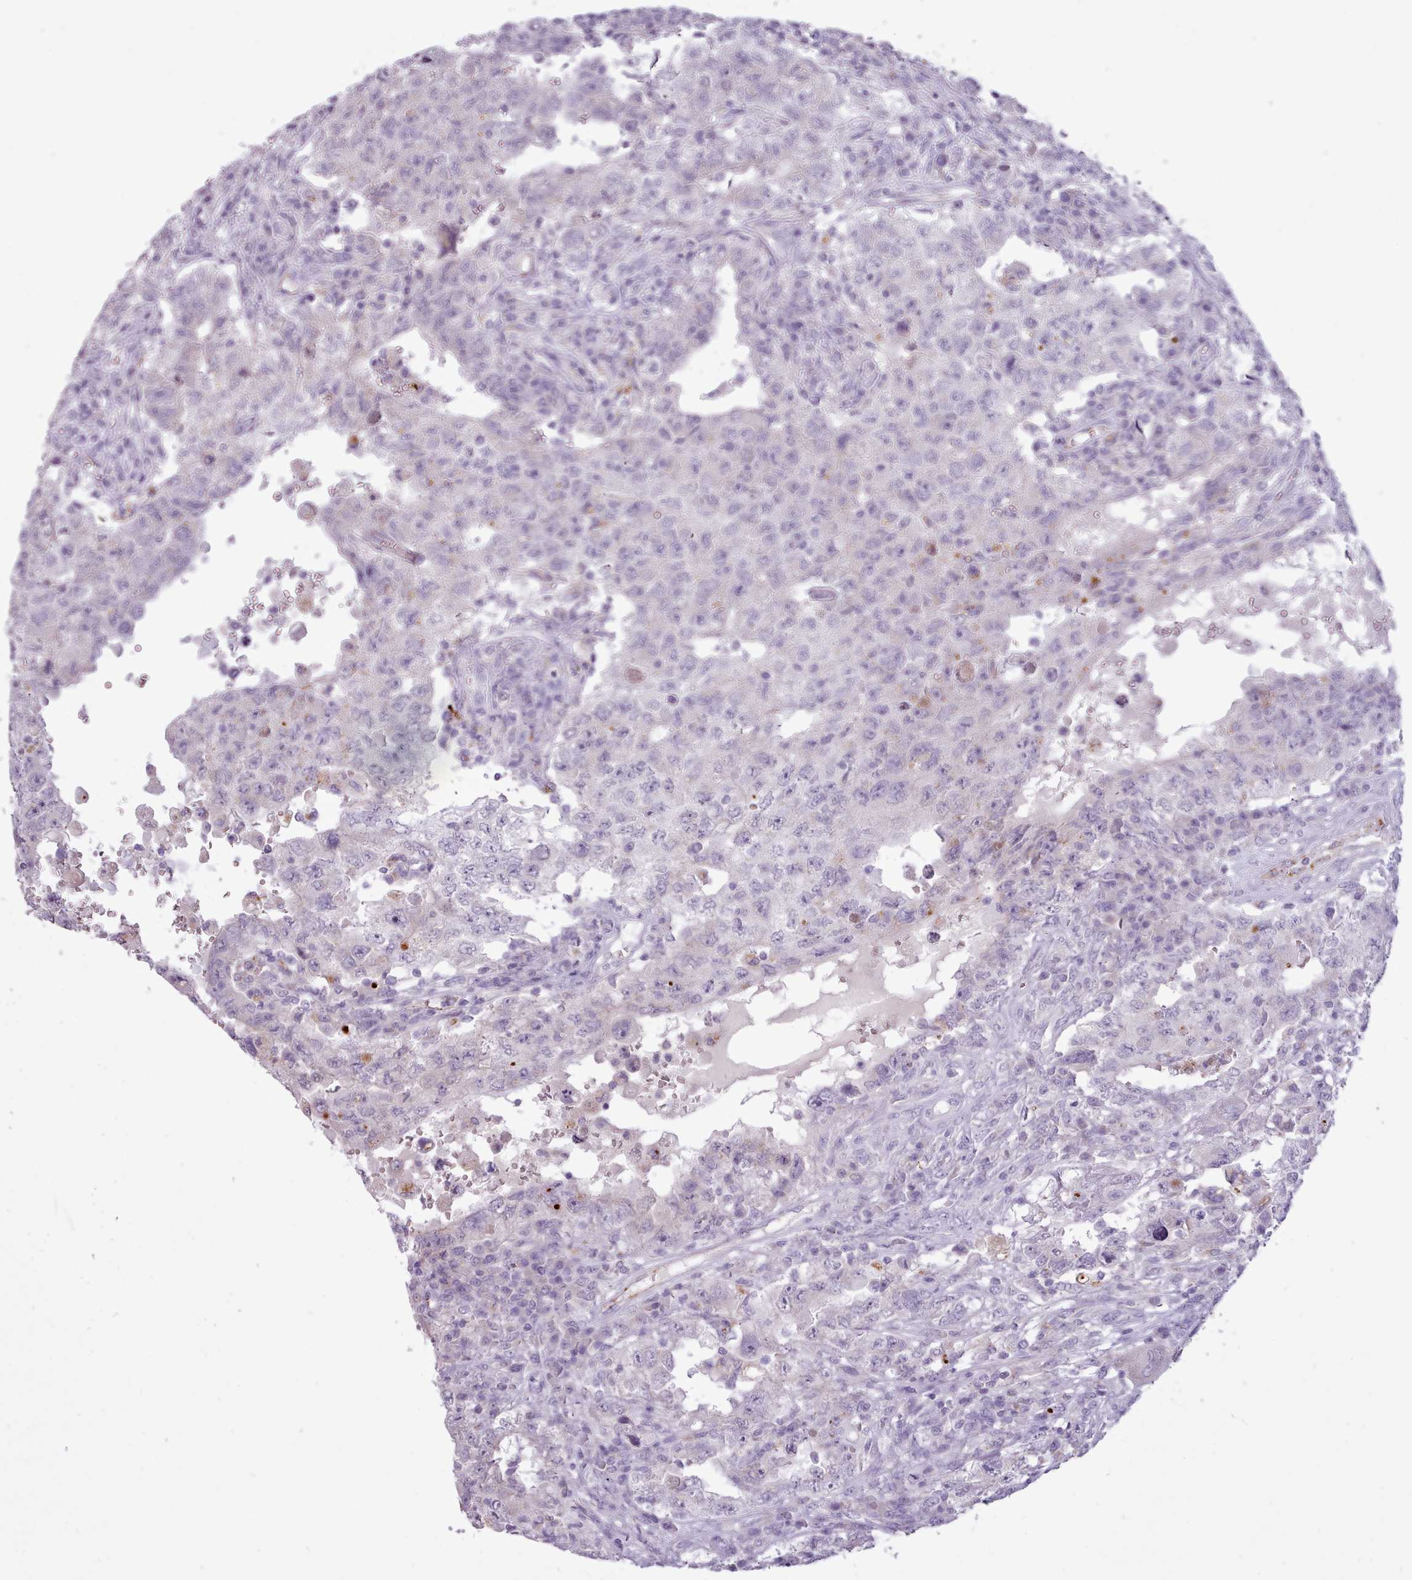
{"staining": {"intensity": "negative", "quantity": "none", "location": "none"}, "tissue": "testis cancer", "cell_type": "Tumor cells", "image_type": "cancer", "snomed": [{"axis": "morphology", "description": "Carcinoma, Embryonal, NOS"}, {"axis": "topography", "description": "Testis"}], "caption": "IHC of human embryonal carcinoma (testis) displays no staining in tumor cells.", "gene": "ATRAID", "patient": {"sex": "male", "age": 26}}